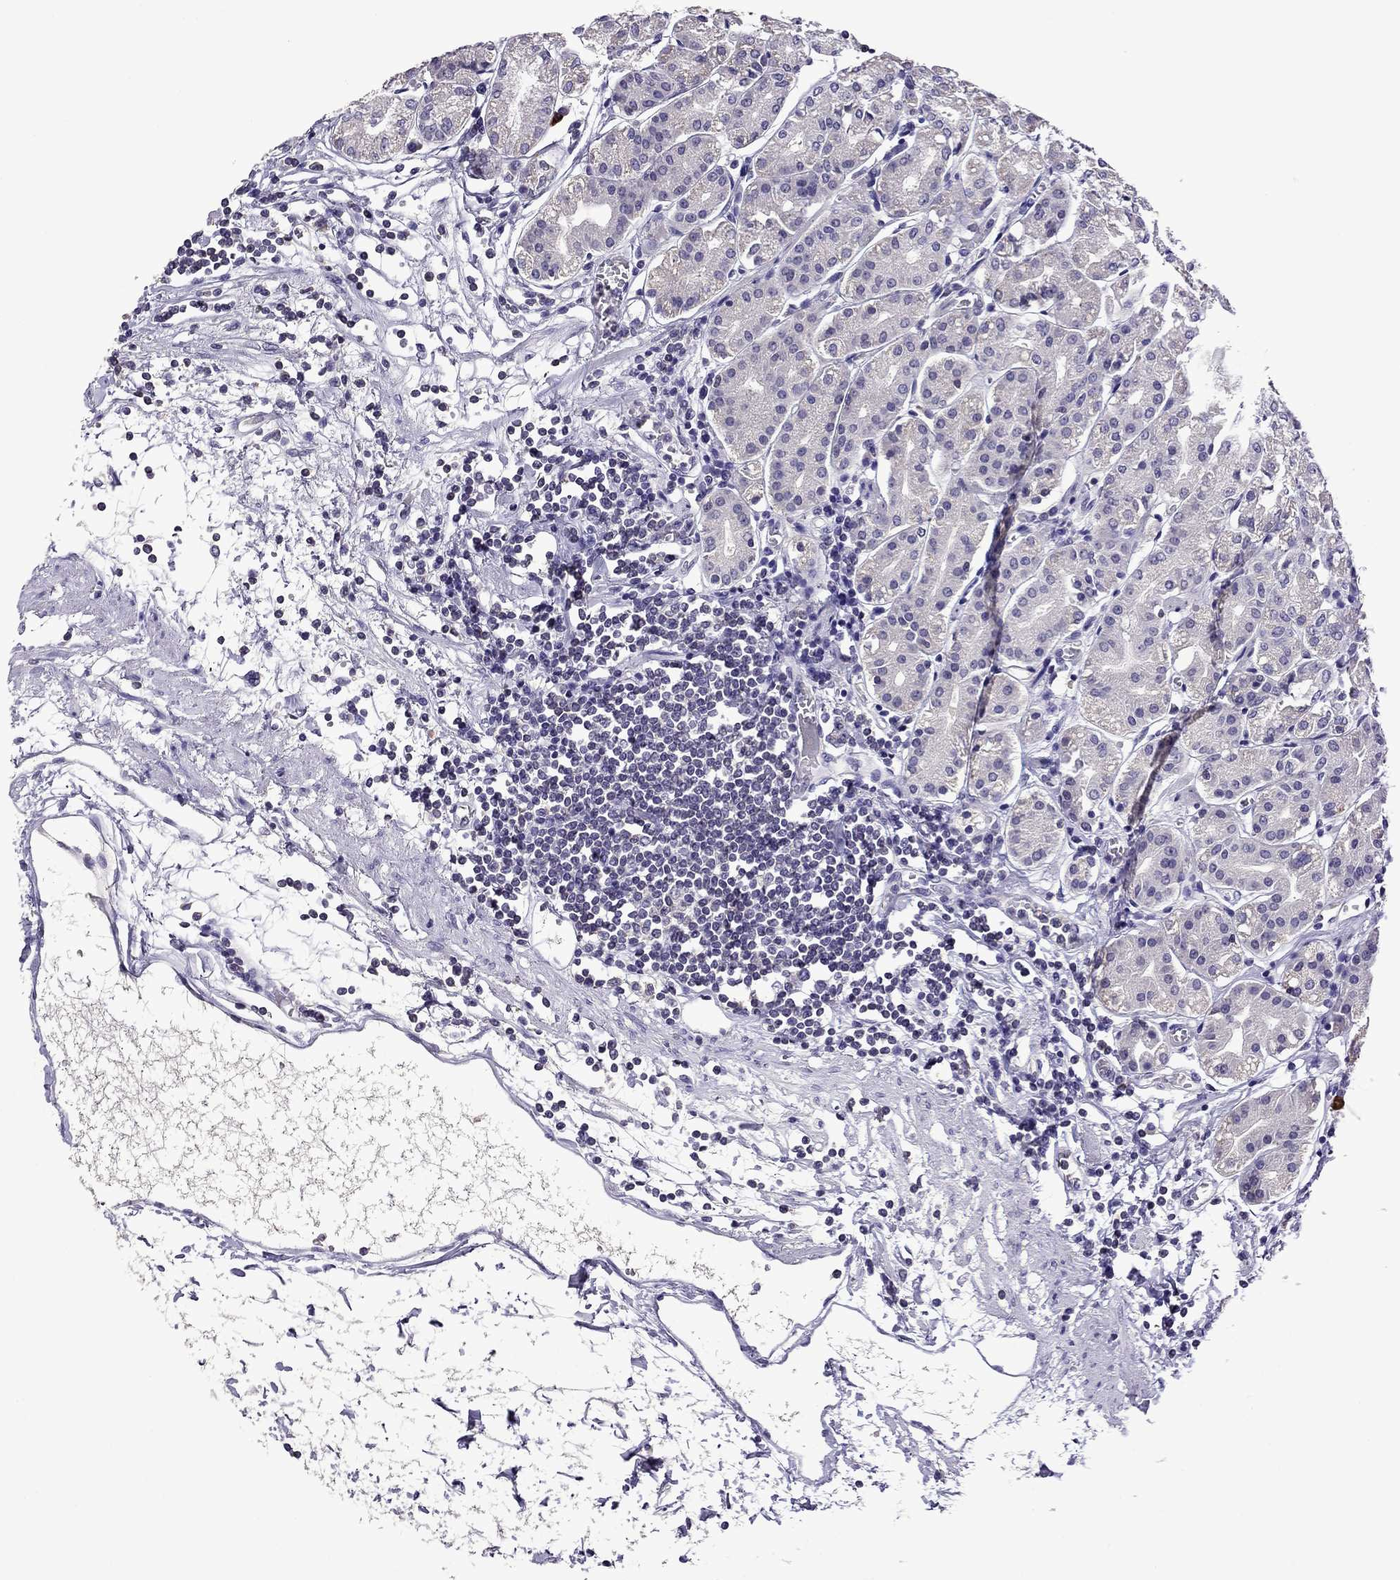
{"staining": {"intensity": "negative", "quantity": "none", "location": "none"}, "tissue": "stomach", "cell_type": "Glandular cells", "image_type": "normal", "snomed": [{"axis": "morphology", "description": "Normal tissue, NOS"}, {"axis": "topography", "description": "Skeletal muscle"}, {"axis": "topography", "description": "Stomach"}], "caption": "Glandular cells are negative for protein expression in benign human stomach. (DAB IHC, high magnification).", "gene": "TTN", "patient": {"sex": "female", "age": 57}}